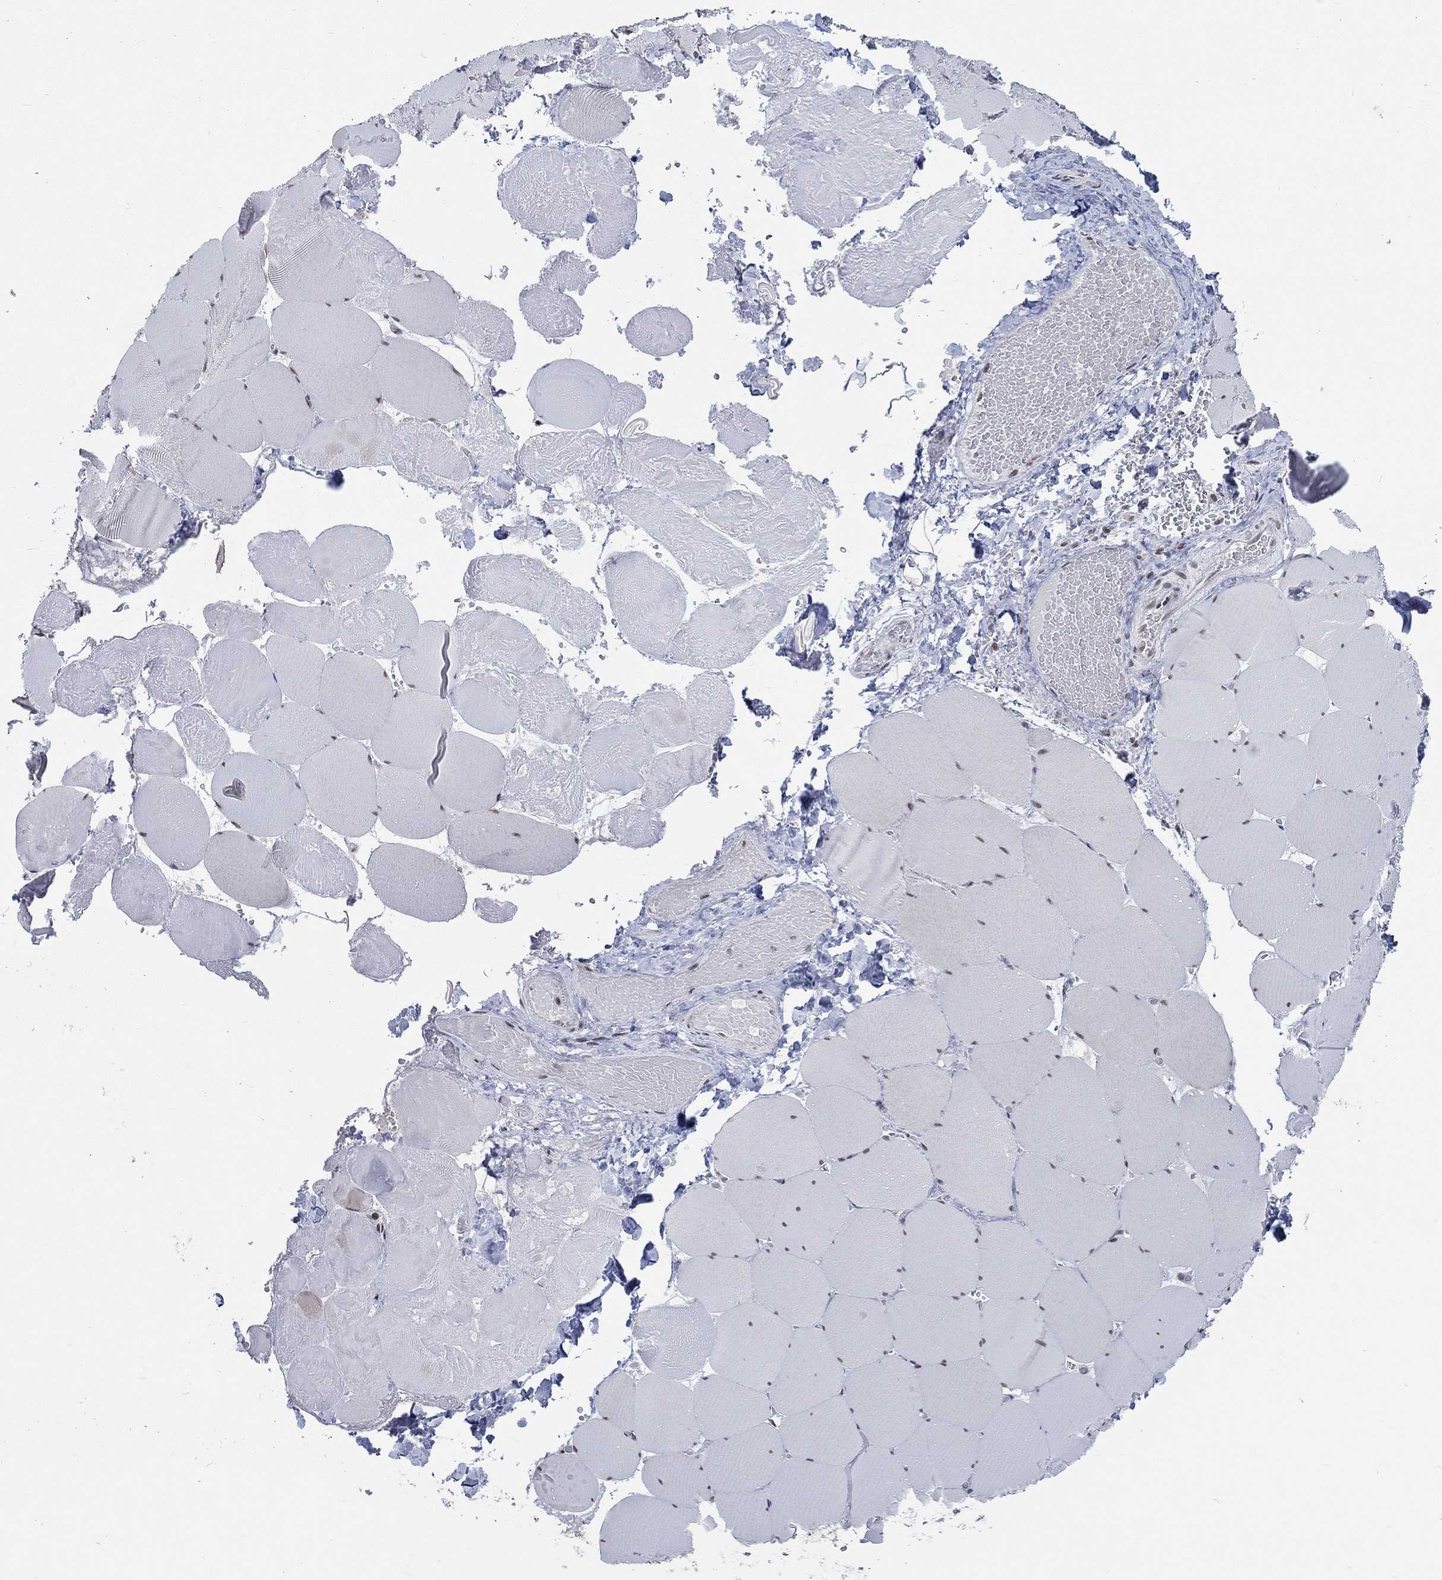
{"staining": {"intensity": "negative", "quantity": "none", "location": "none"}, "tissue": "skeletal muscle", "cell_type": "Myocytes", "image_type": "normal", "snomed": [{"axis": "morphology", "description": "Normal tissue, NOS"}, {"axis": "morphology", "description": "Malignant melanoma, Metastatic site"}, {"axis": "topography", "description": "Skeletal muscle"}], "caption": "A micrograph of human skeletal muscle is negative for staining in myocytes. (Brightfield microscopy of DAB (3,3'-diaminobenzidine) immunohistochemistry (IHC) at high magnification).", "gene": "HCFC1", "patient": {"sex": "male", "age": 50}}